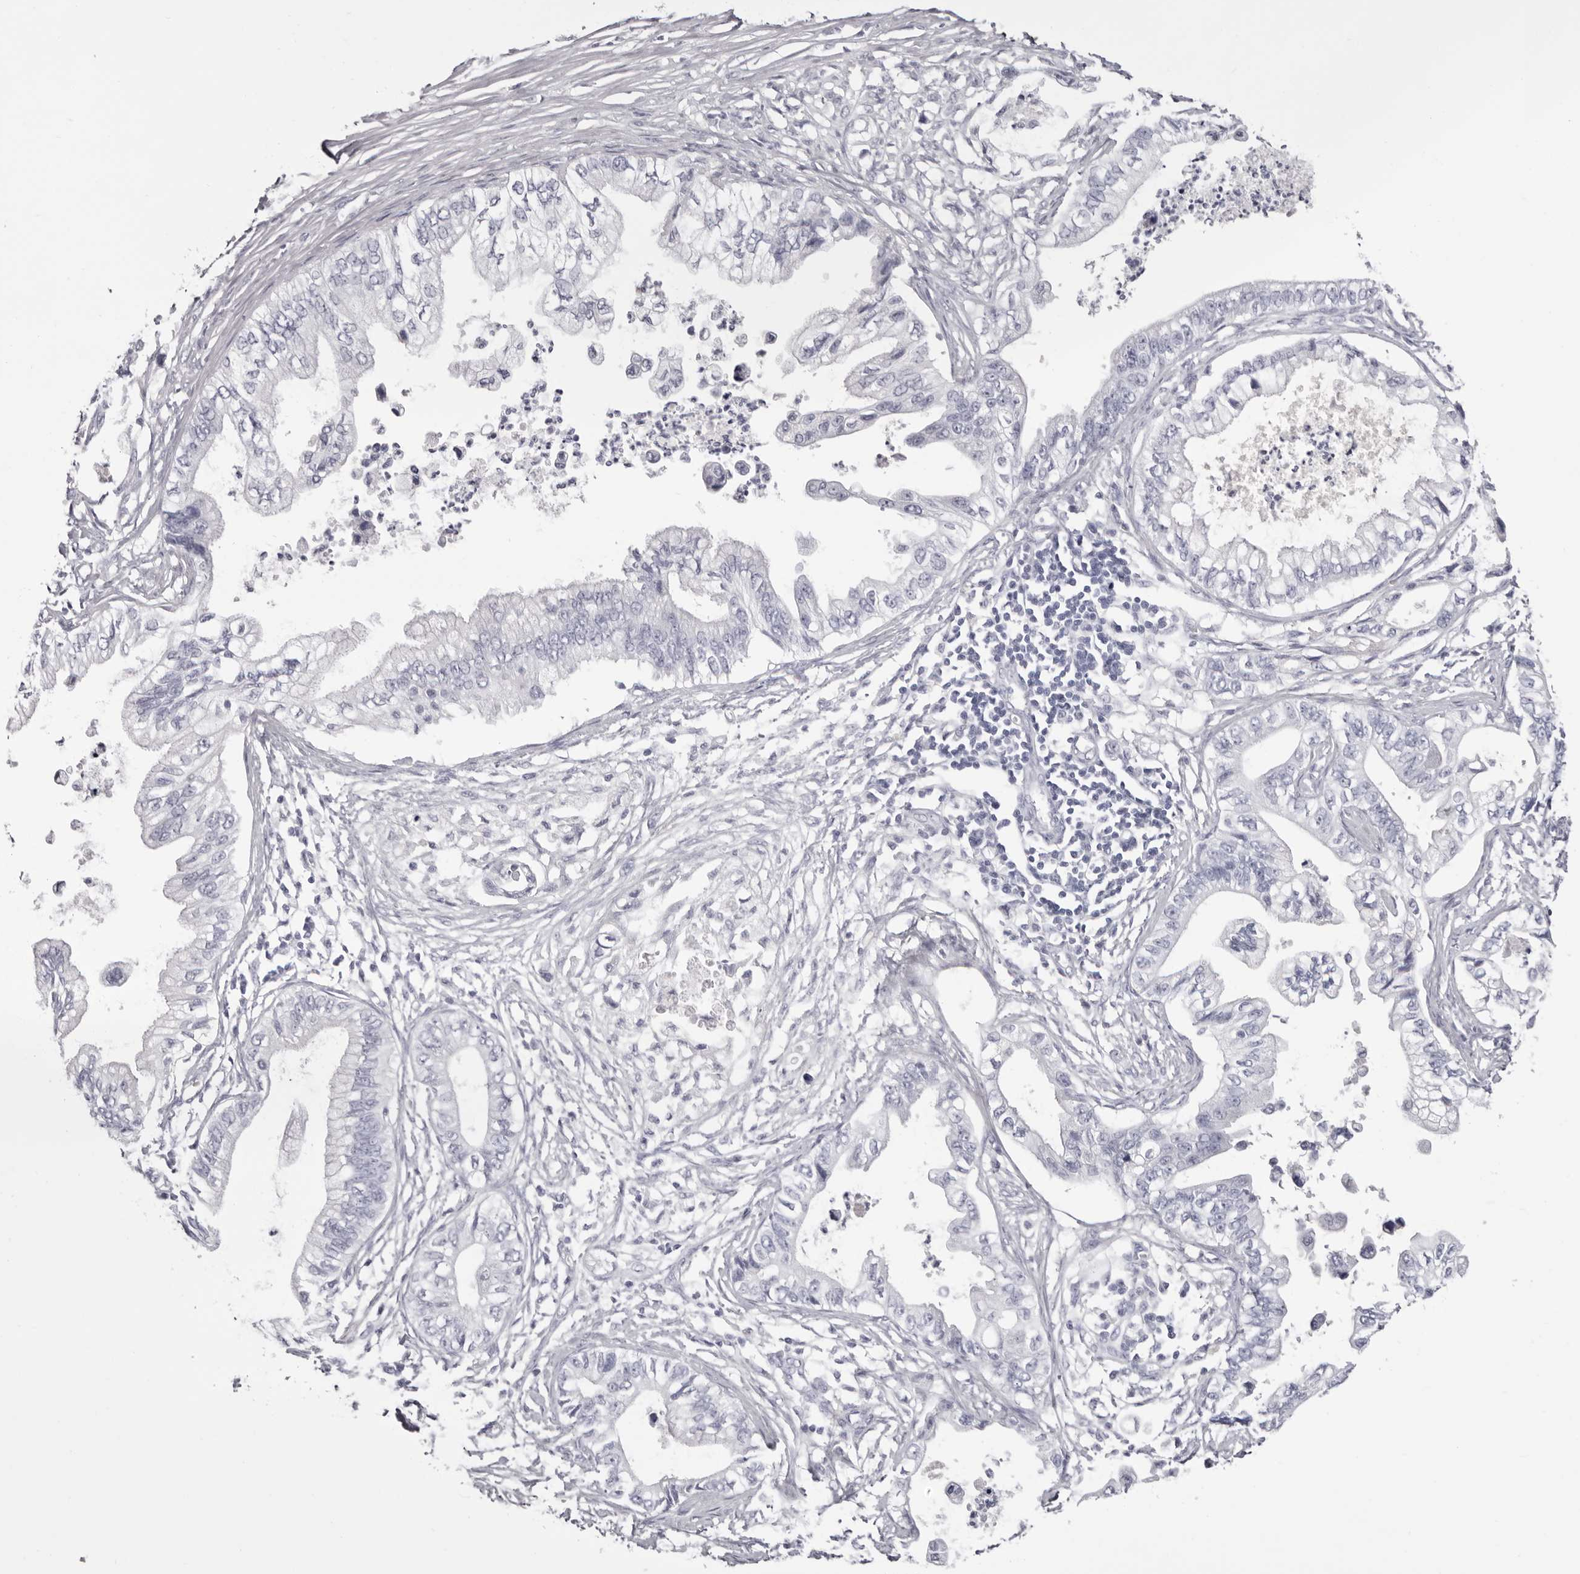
{"staining": {"intensity": "negative", "quantity": "none", "location": "none"}, "tissue": "pancreatic cancer", "cell_type": "Tumor cells", "image_type": "cancer", "snomed": [{"axis": "morphology", "description": "Adenocarcinoma, NOS"}, {"axis": "topography", "description": "Pancreas"}], "caption": "This is an IHC histopathology image of human pancreatic cancer (adenocarcinoma). There is no expression in tumor cells.", "gene": "LPO", "patient": {"sex": "male", "age": 56}}